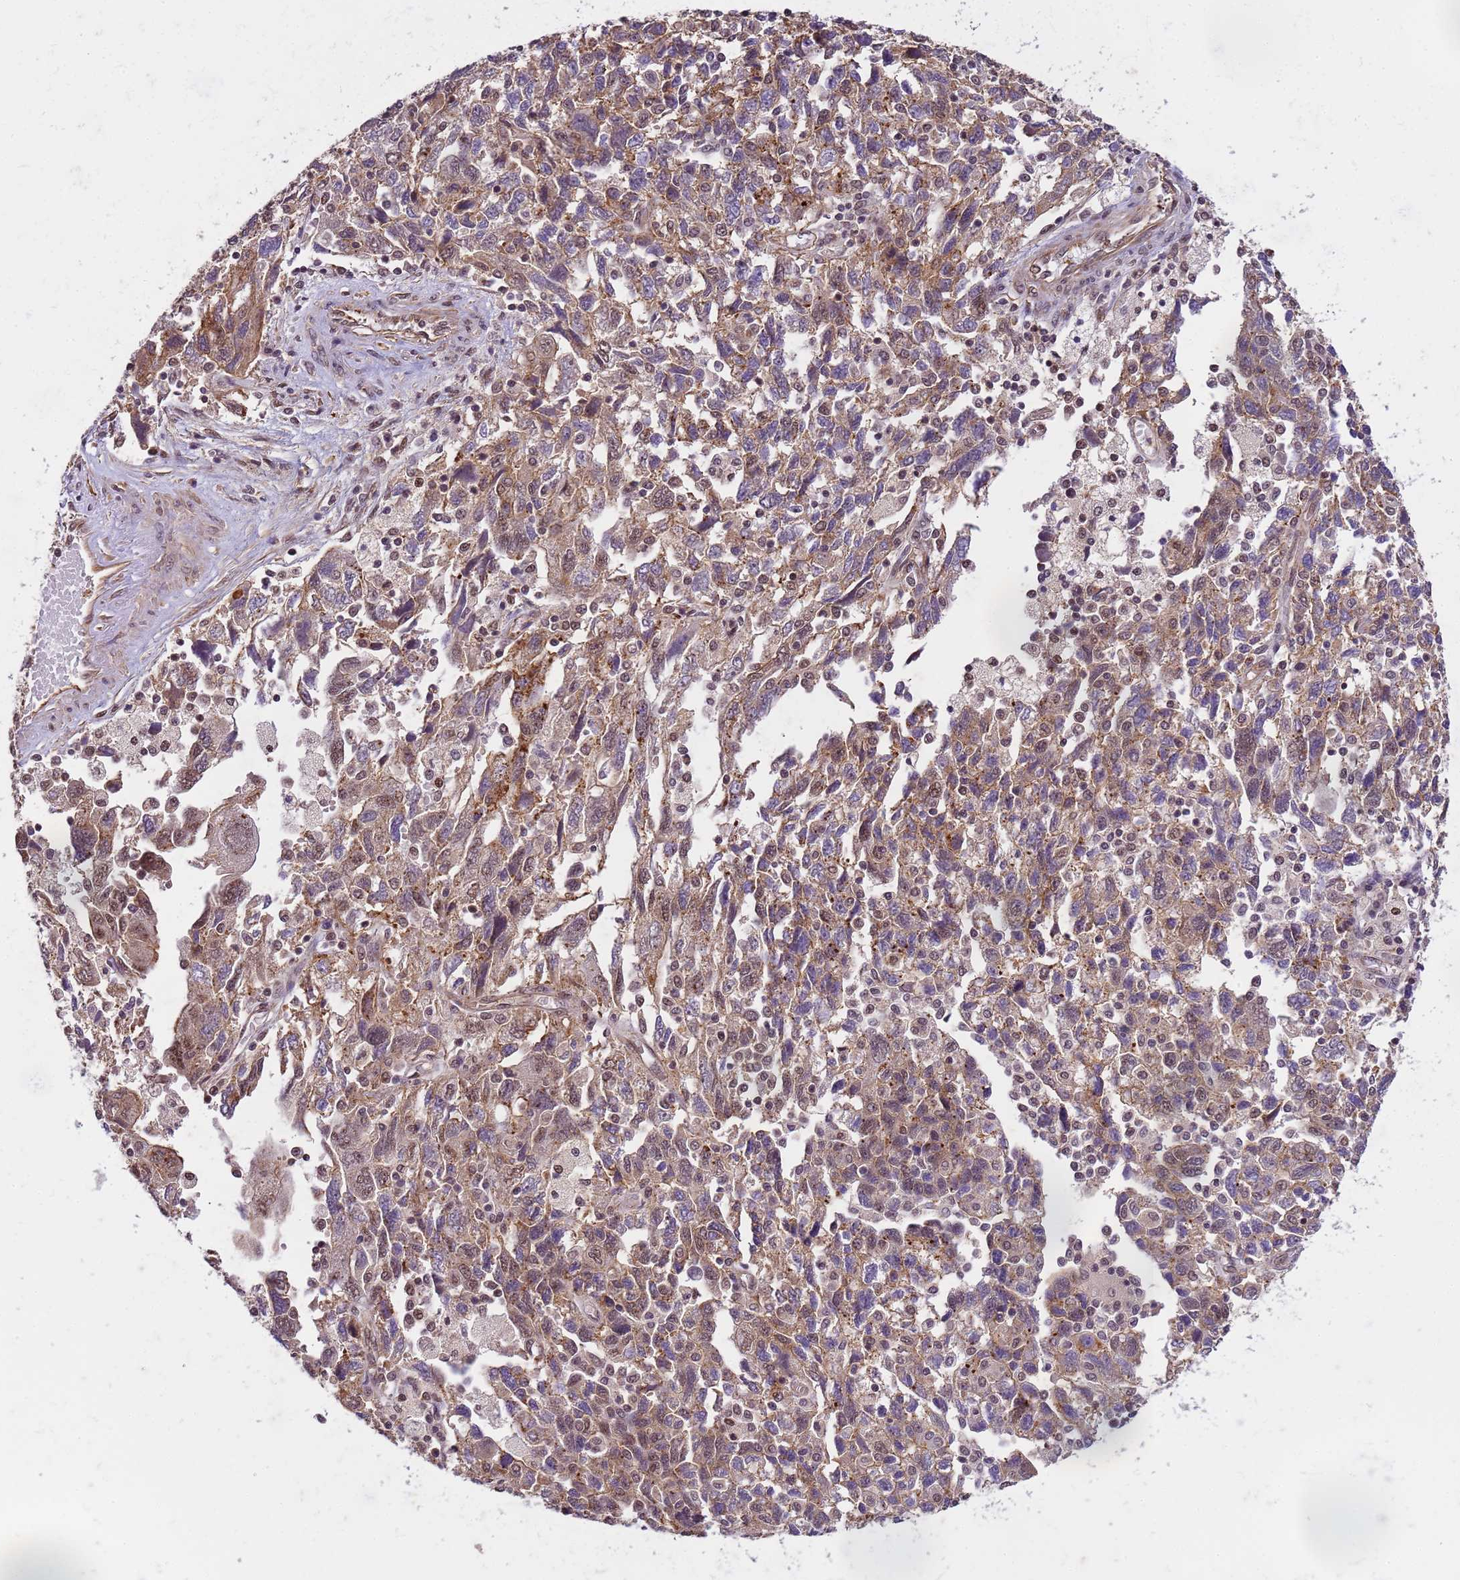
{"staining": {"intensity": "moderate", "quantity": ">75%", "location": "cytoplasmic/membranous,nuclear"}, "tissue": "ovarian cancer", "cell_type": "Tumor cells", "image_type": "cancer", "snomed": [{"axis": "morphology", "description": "Carcinoma, NOS"}, {"axis": "morphology", "description": "Cystadenocarcinoma, serous, NOS"}, {"axis": "topography", "description": "Ovary"}], "caption": "Serous cystadenocarcinoma (ovarian) stained with immunohistochemistry (IHC) exhibits moderate cytoplasmic/membranous and nuclear expression in about >75% of tumor cells.", "gene": "EMC2", "patient": {"sex": "female", "age": 69}}